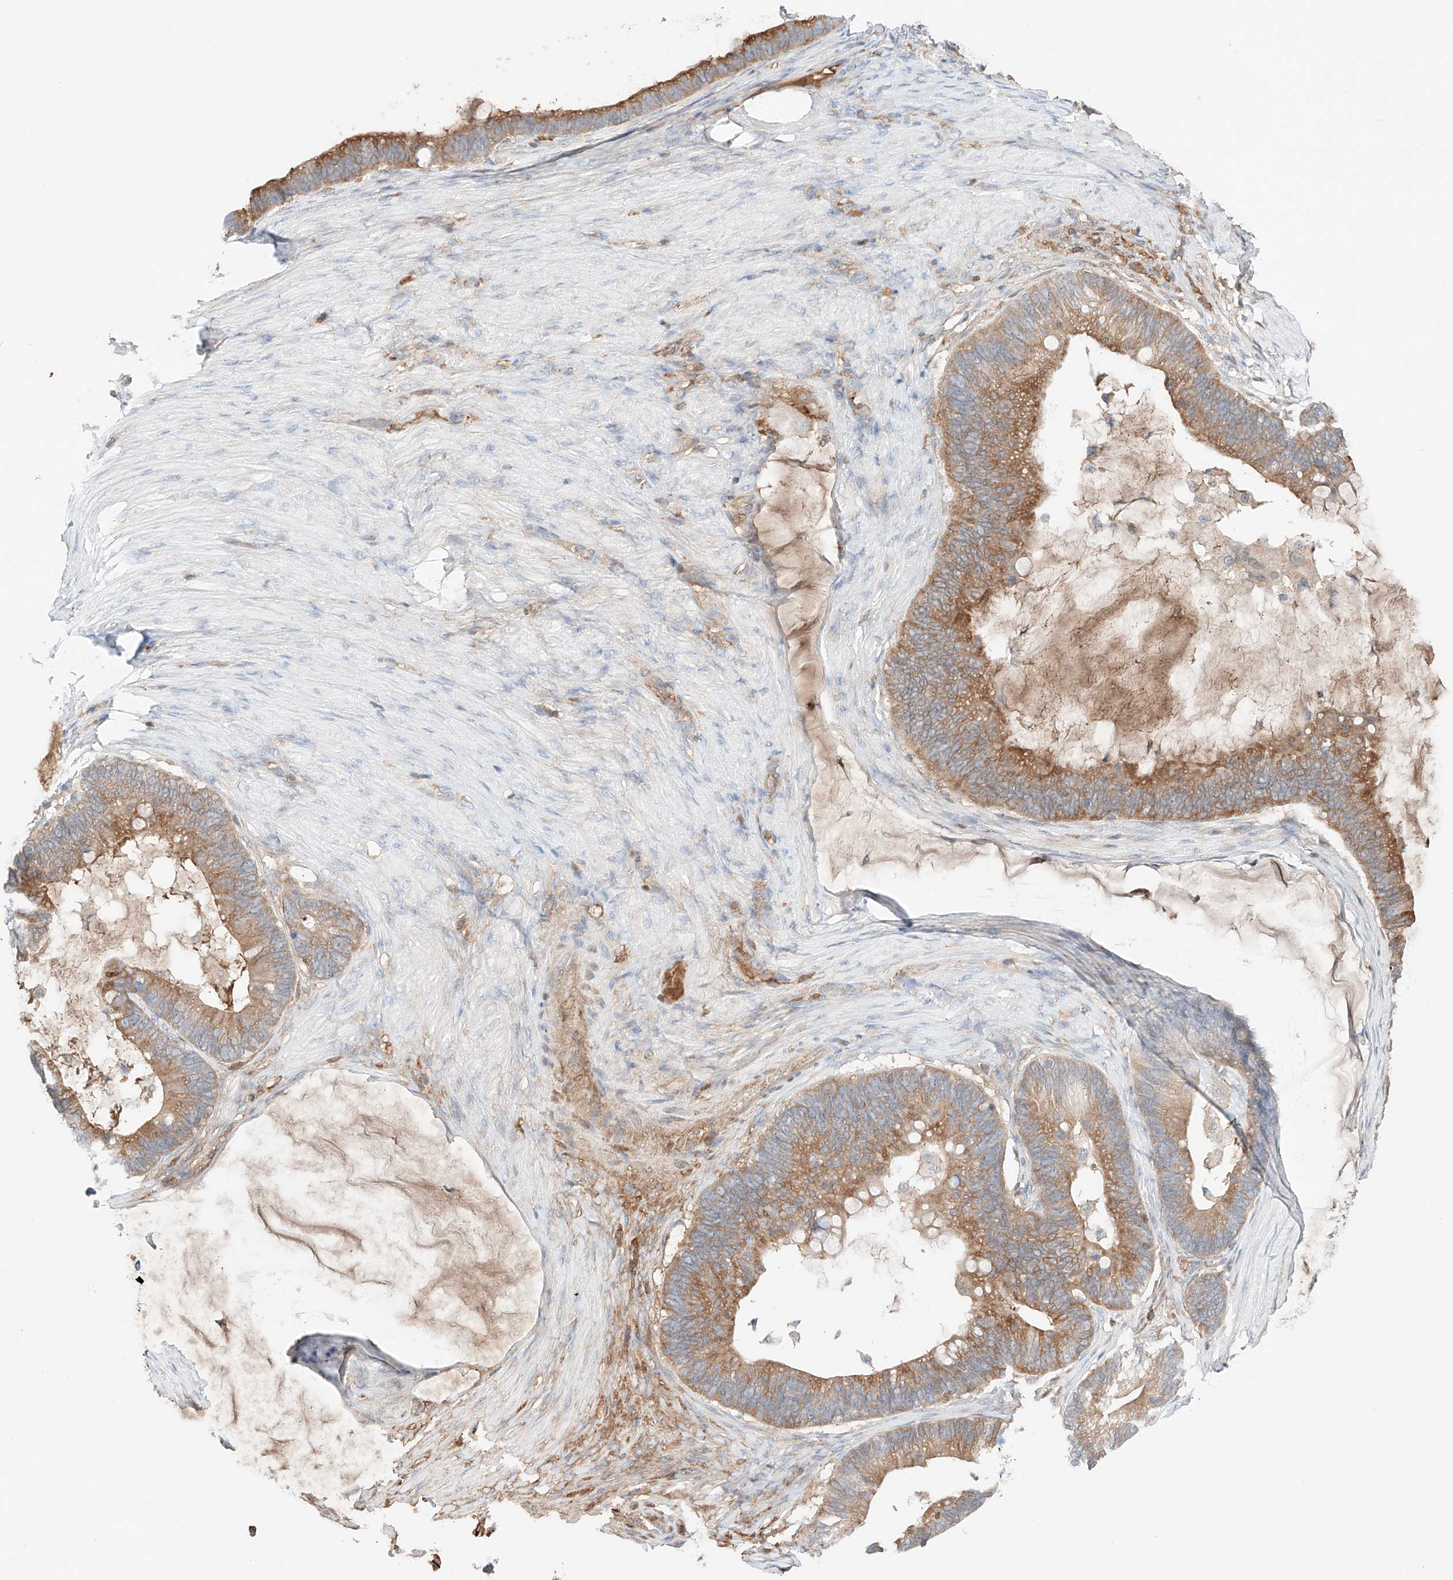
{"staining": {"intensity": "moderate", "quantity": ">75%", "location": "cytoplasmic/membranous"}, "tissue": "ovarian cancer", "cell_type": "Tumor cells", "image_type": "cancer", "snomed": [{"axis": "morphology", "description": "Cystadenocarcinoma, mucinous, NOS"}, {"axis": "topography", "description": "Ovary"}], "caption": "Tumor cells demonstrate medium levels of moderate cytoplasmic/membranous expression in approximately >75% of cells in human ovarian cancer (mucinous cystadenocarcinoma).", "gene": "PGGT1B", "patient": {"sex": "female", "age": 61}}